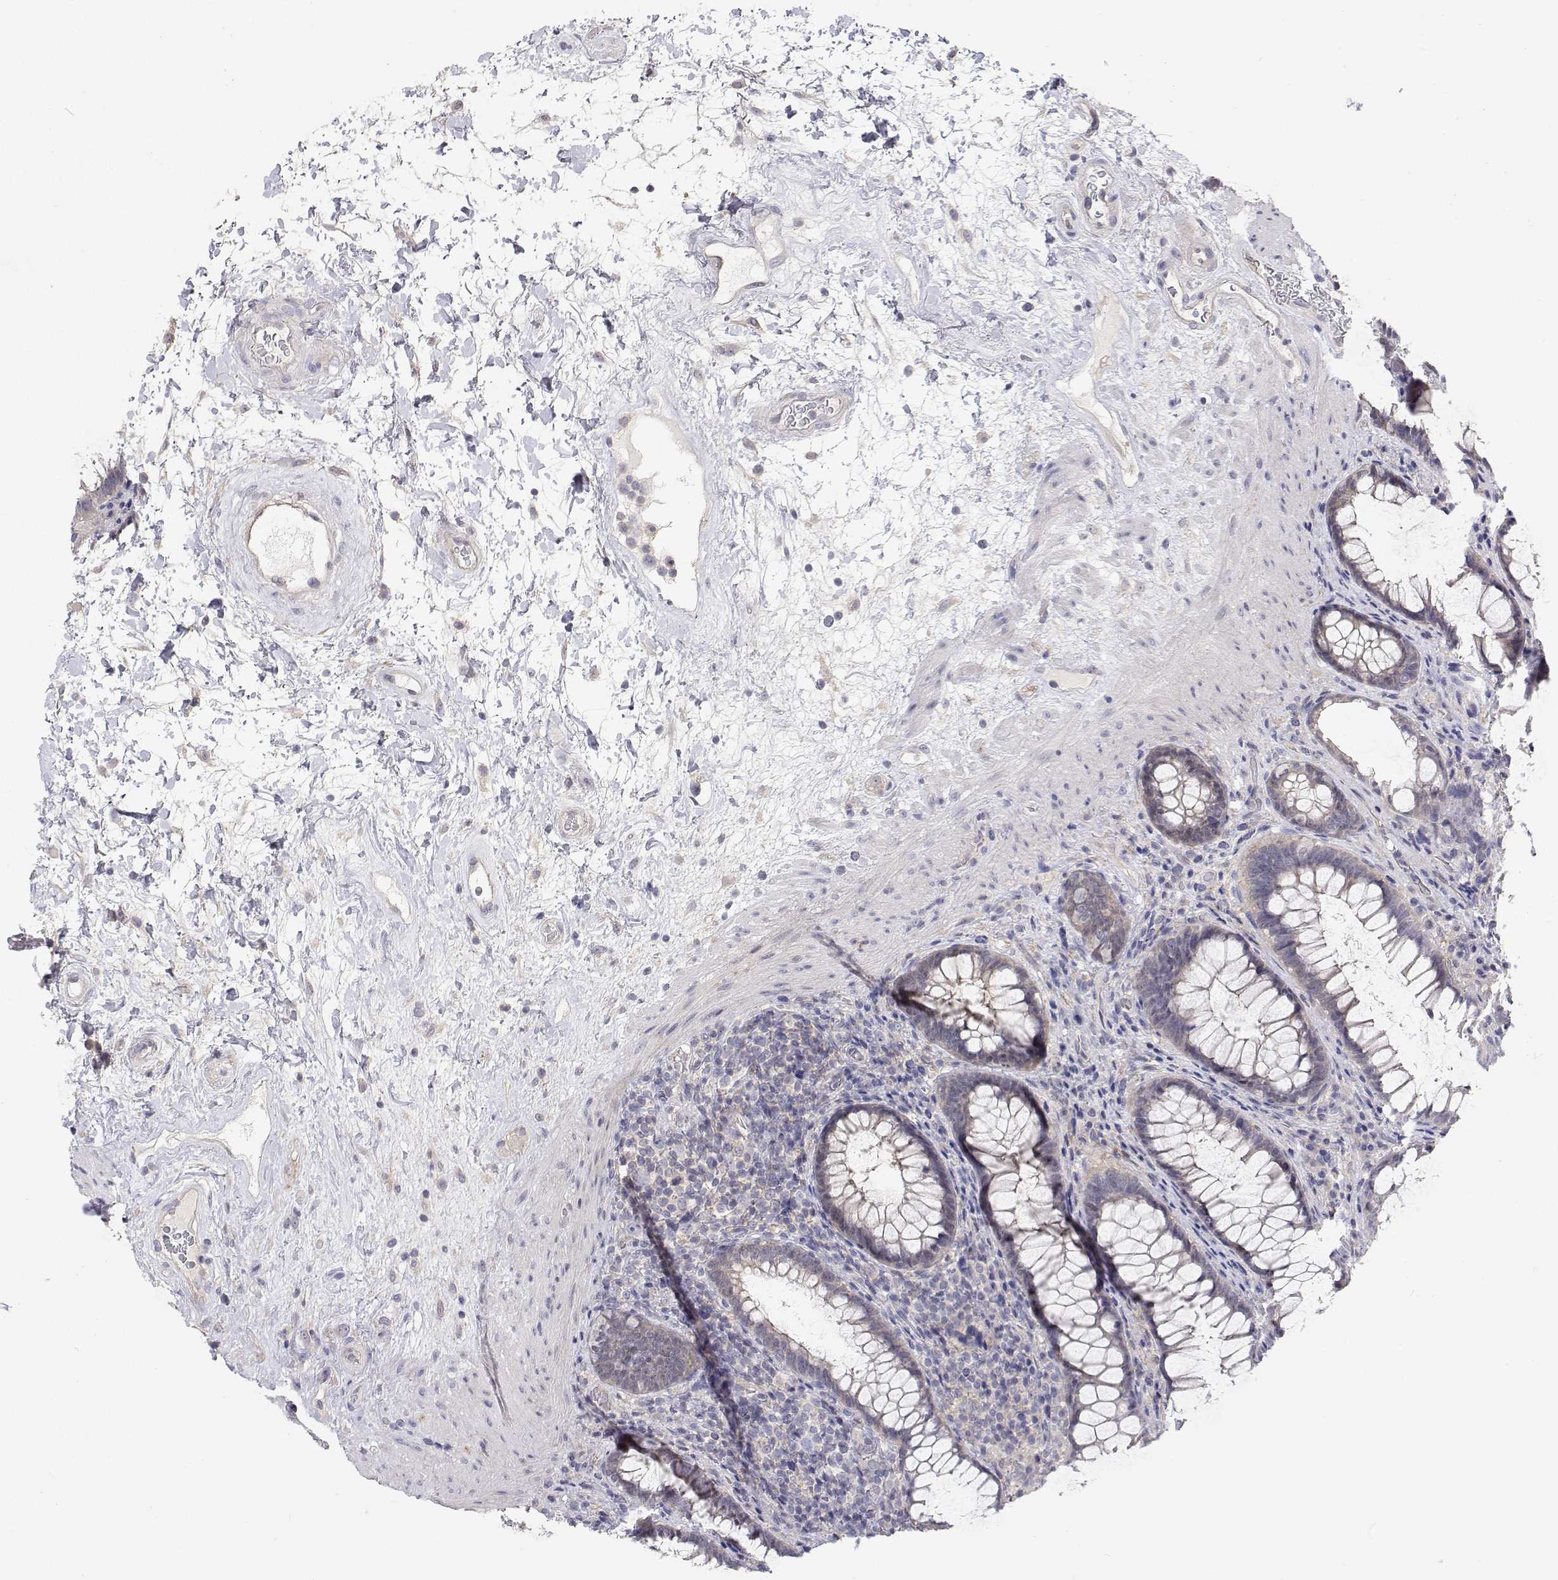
{"staining": {"intensity": "negative", "quantity": "none", "location": "none"}, "tissue": "rectum", "cell_type": "Glandular cells", "image_type": "normal", "snomed": [{"axis": "morphology", "description": "Normal tissue, NOS"}, {"axis": "topography", "description": "Rectum"}], "caption": "Micrograph shows no protein expression in glandular cells of benign rectum. Brightfield microscopy of immunohistochemistry (IHC) stained with DAB (3,3'-diaminobenzidine) (brown) and hematoxylin (blue), captured at high magnification.", "gene": "MYPN", "patient": {"sex": "male", "age": 72}}